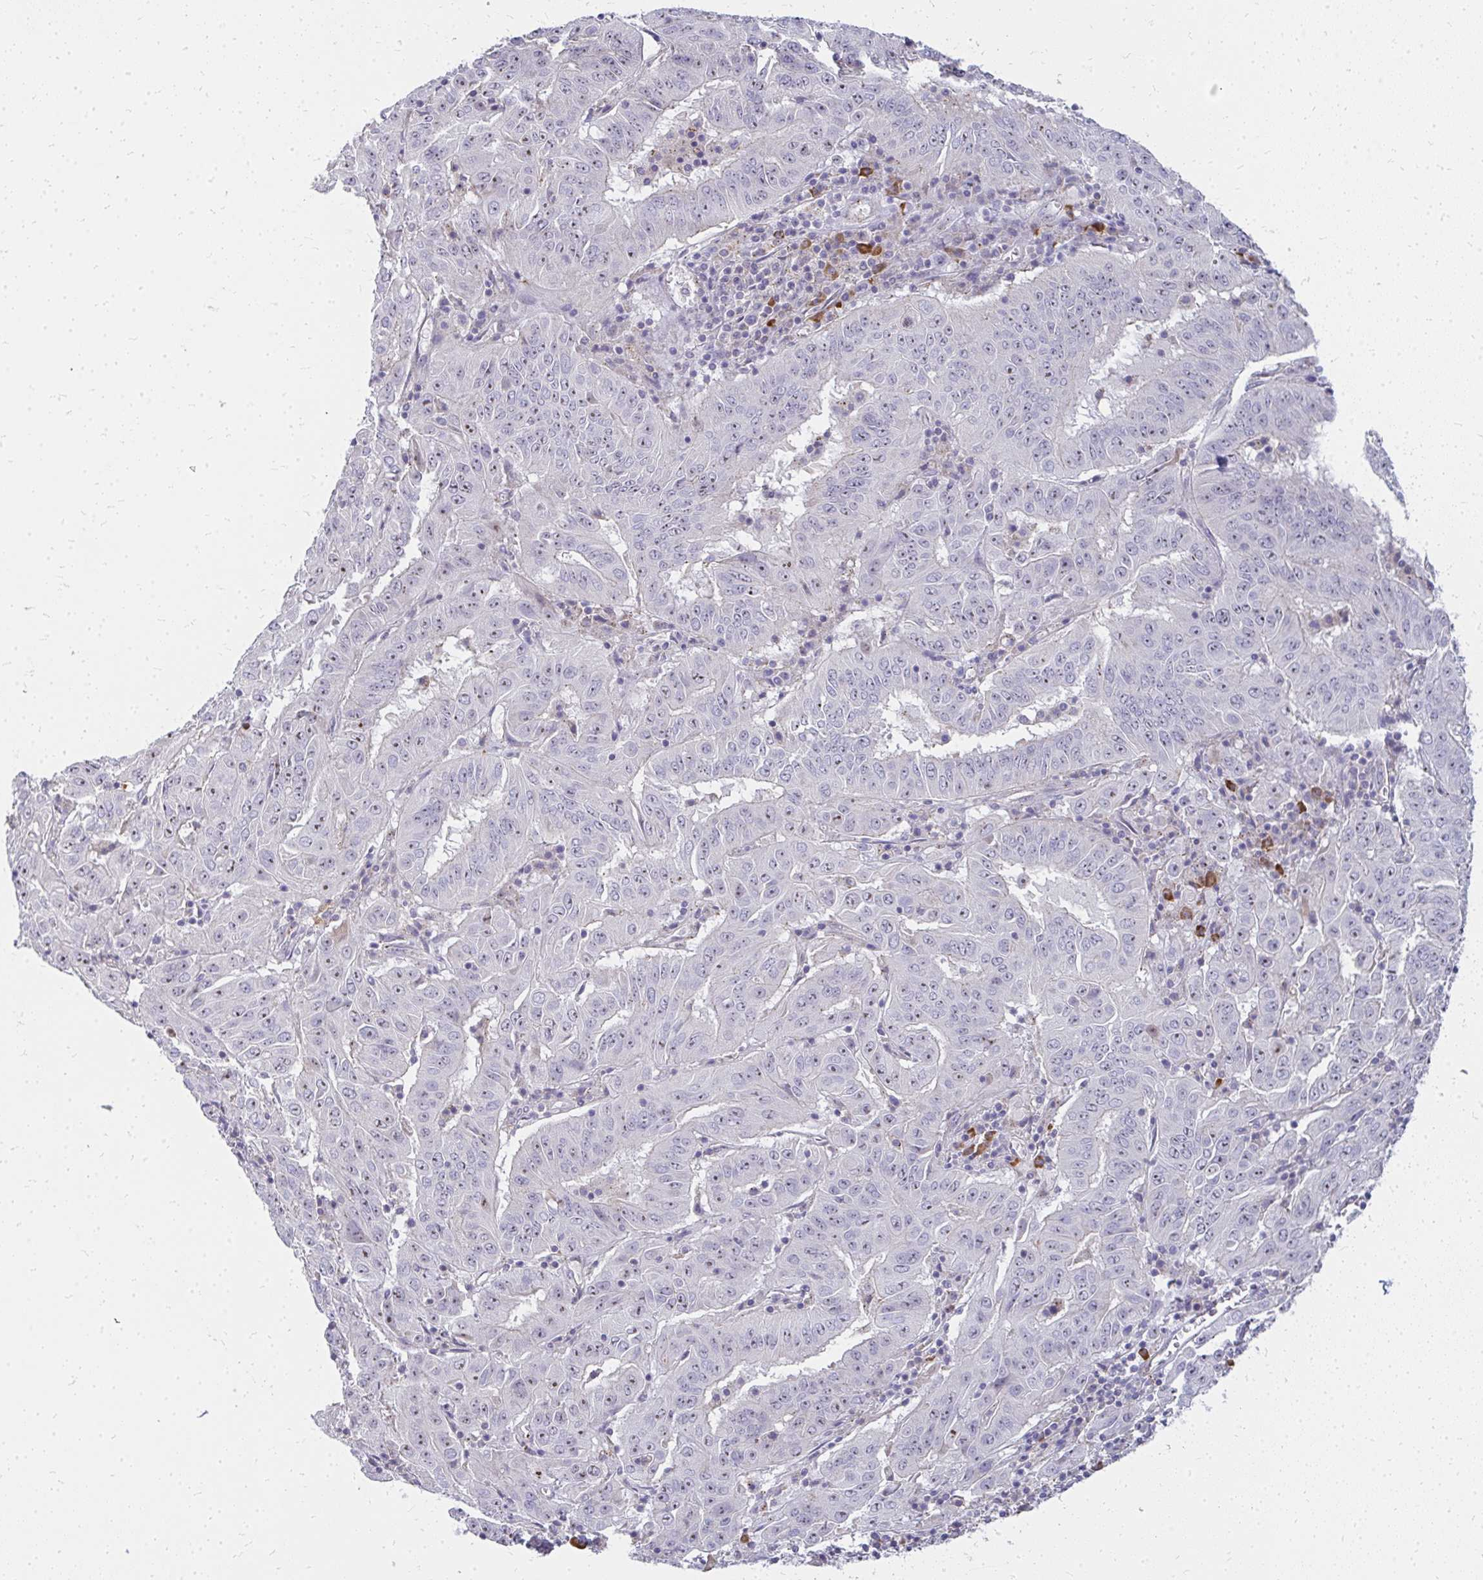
{"staining": {"intensity": "weak", "quantity": "25%-75%", "location": "nuclear"}, "tissue": "pancreatic cancer", "cell_type": "Tumor cells", "image_type": "cancer", "snomed": [{"axis": "morphology", "description": "Adenocarcinoma, NOS"}, {"axis": "topography", "description": "Pancreas"}], "caption": "Protein staining reveals weak nuclear positivity in about 25%-75% of tumor cells in adenocarcinoma (pancreatic).", "gene": "FAM9A", "patient": {"sex": "male", "age": 63}}